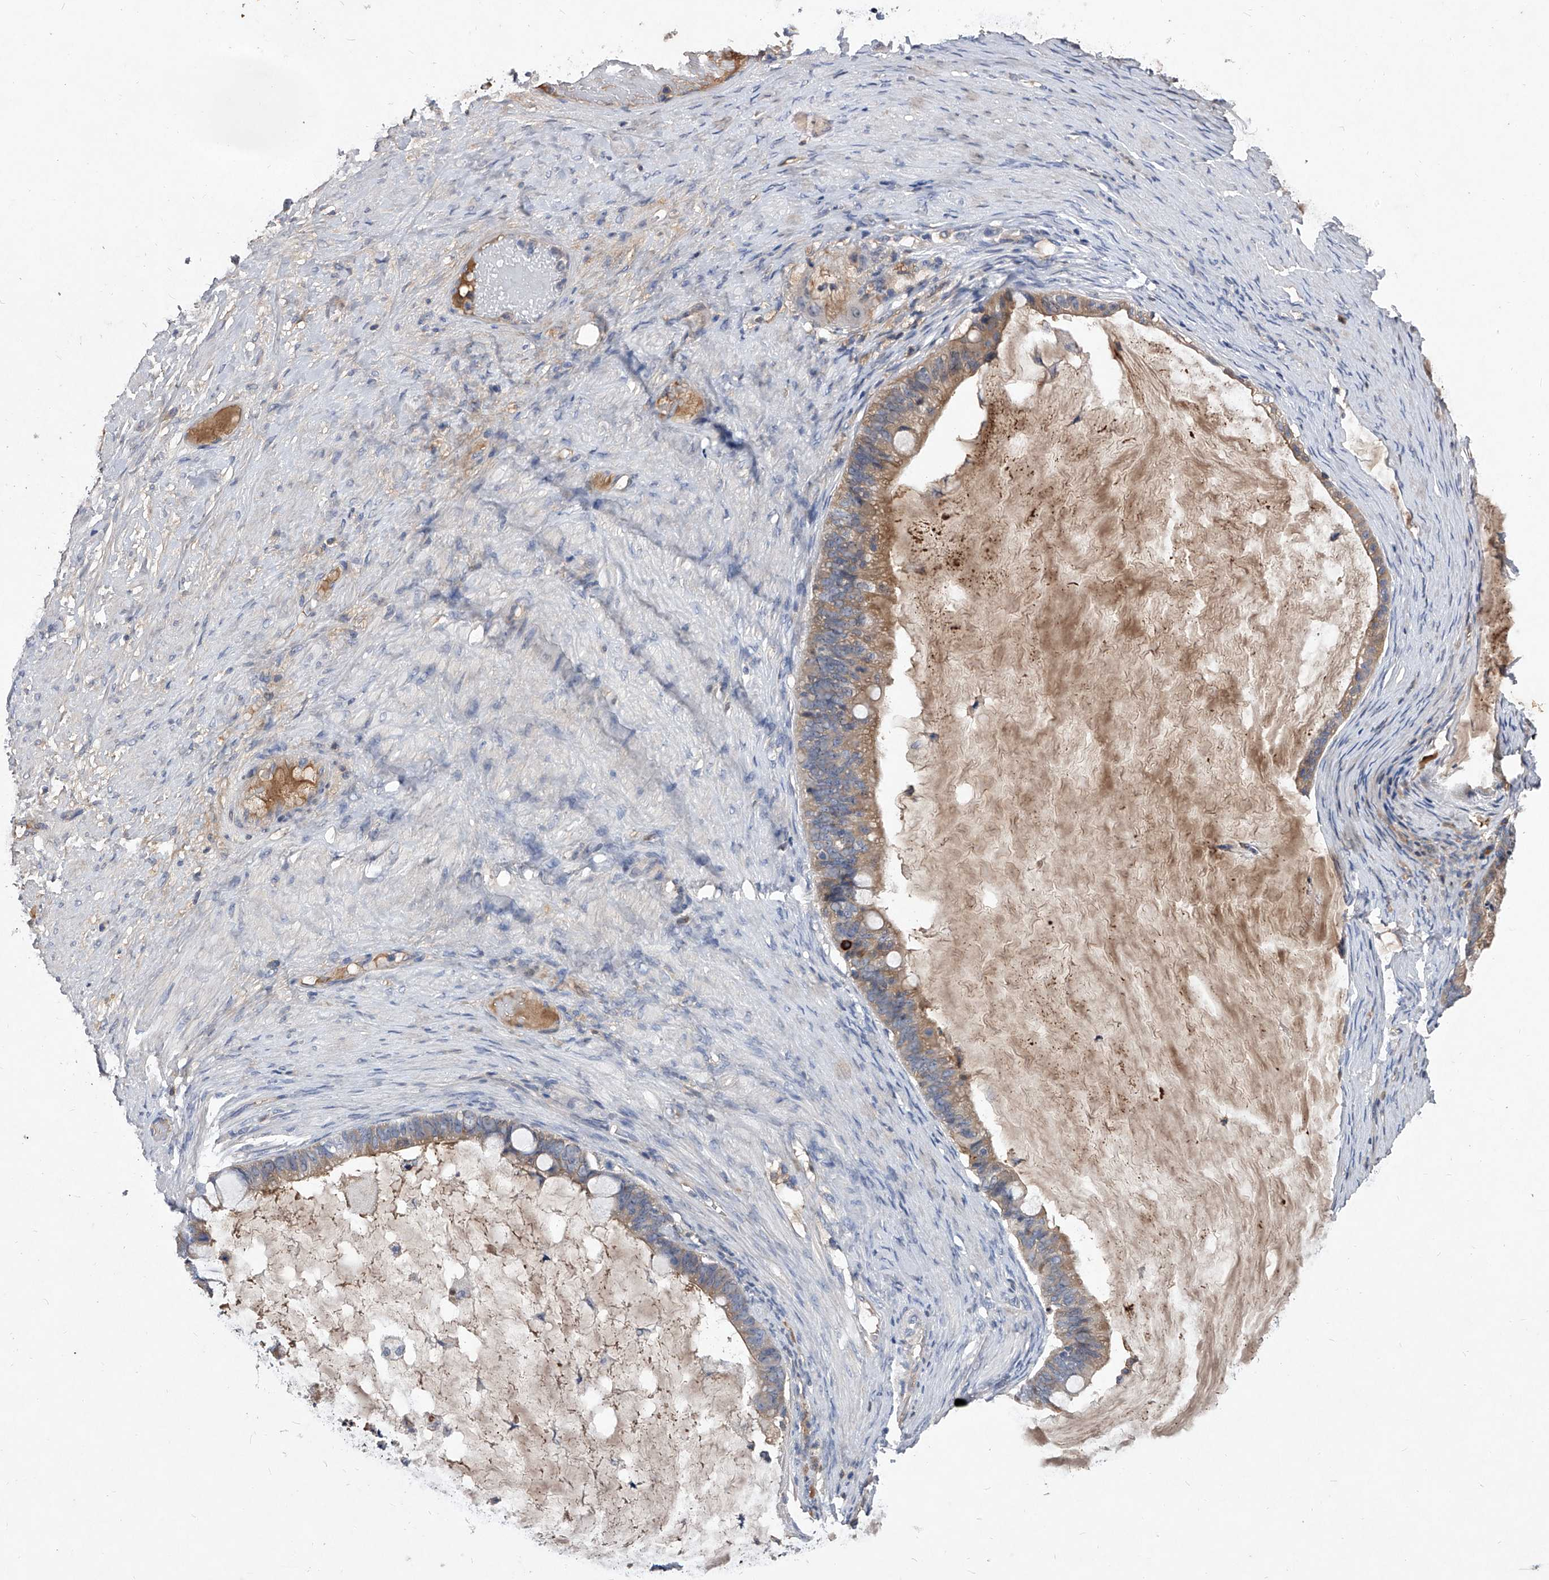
{"staining": {"intensity": "moderate", "quantity": ">75%", "location": "cytoplasmic/membranous"}, "tissue": "ovarian cancer", "cell_type": "Tumor cells", "image_type": "cancer", "snomed": [{"axis": "morphology", "description": "Cystadenocarcinoma, mucinous, NOS"}, {"axis": "topography", "description": "Ovary"}], "caption": "Moderate cytoplasmic/membranous expression for a protein is identified in about >75% of tumor cells of ovarian cancer using immunohistochemistry.", "gene": "C5", "patient": {"sex": "female", "age": 61}}